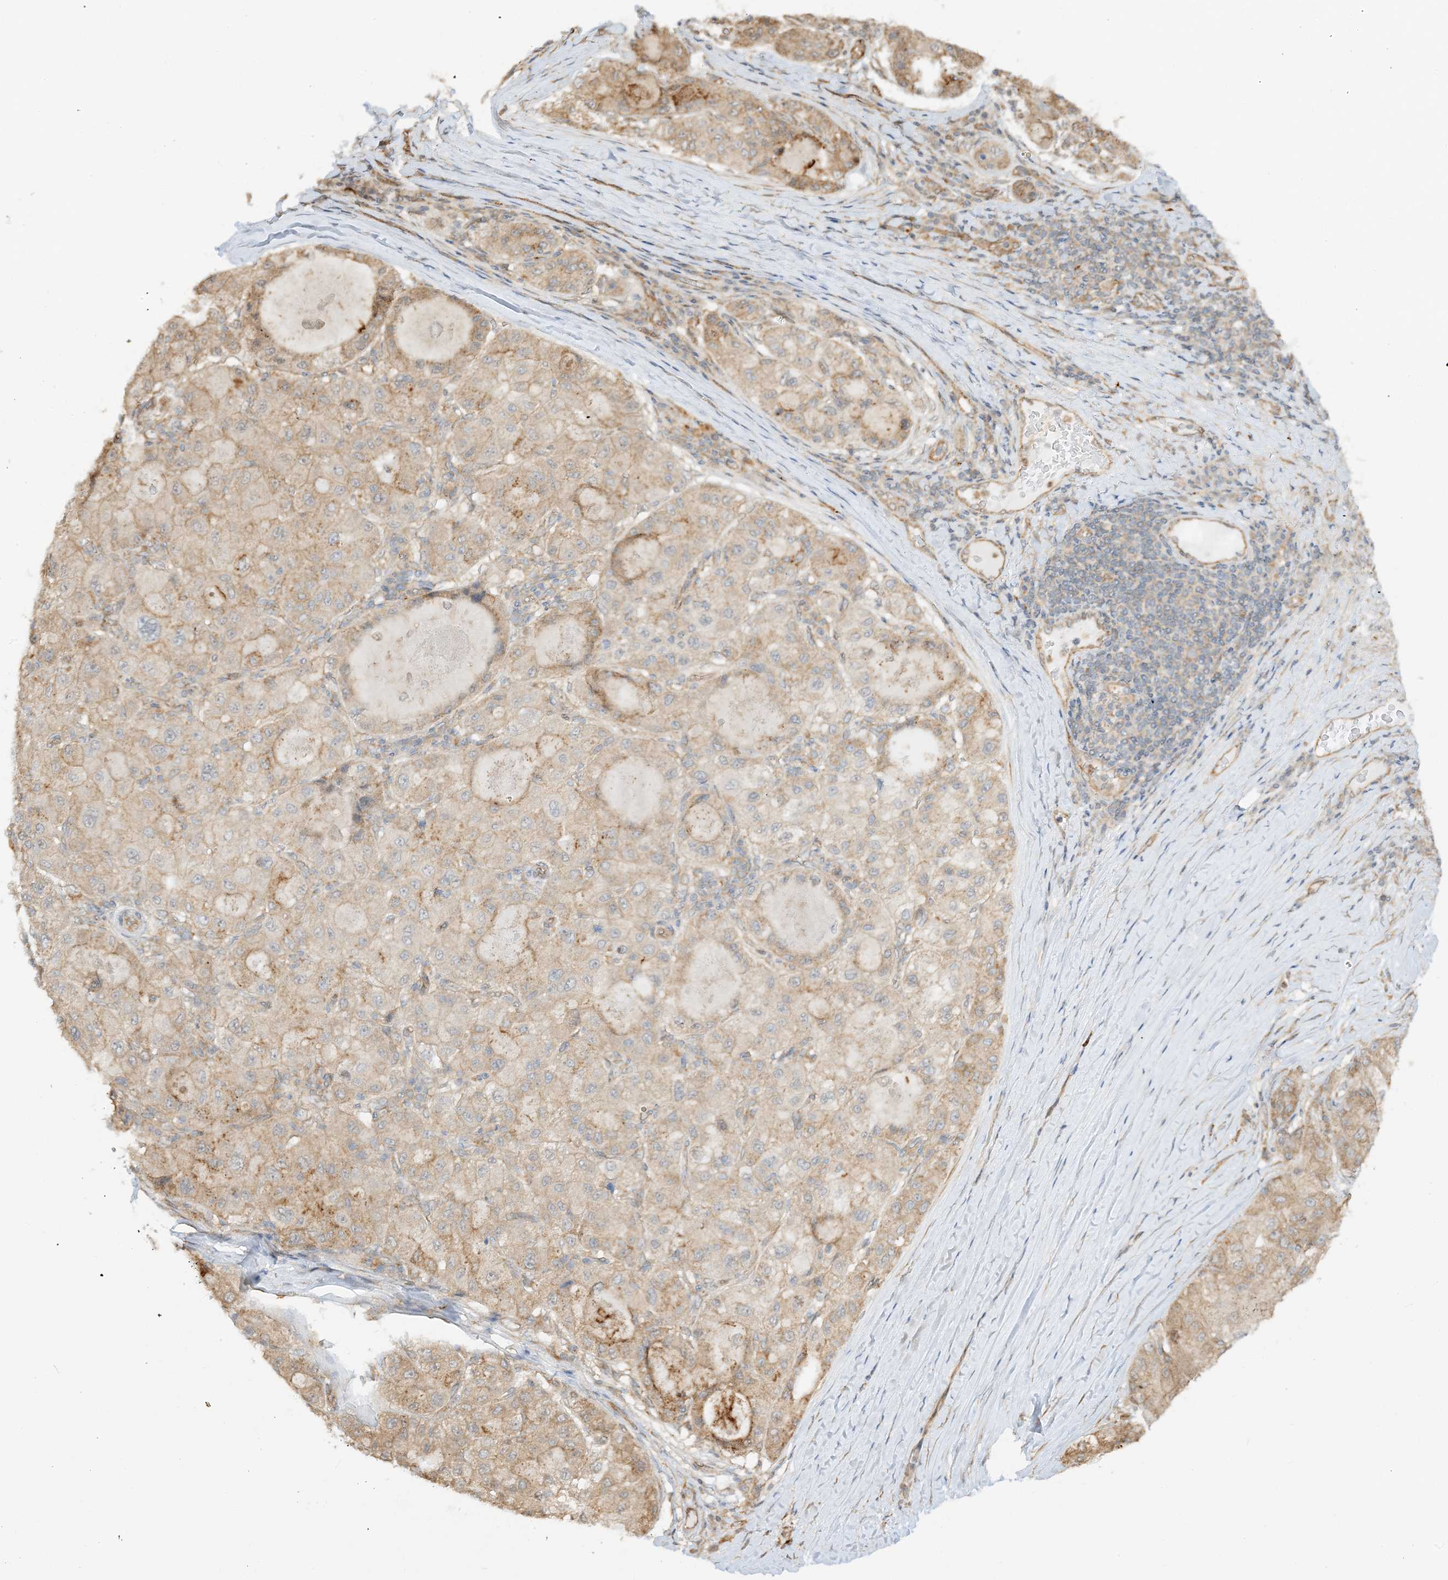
{"staining": {"intensity": "moderate", "quantity": "<25%", "location": "cytoplasmic/membranous"}, "tissue": "liver cancer", "cell_type": "Tumor cells", "image_type": "cancer", "snomed": [{"axis": "morphology", "description": "Carcinoma, Hepatocellular, NOS"}, {"axis": "topography", "description": "Liver"}], "caption": "This image exhibits IHC staining of hepatocellular carcinoma (liver), with low moderate cytoplasmic/membranous positivity in about <25% of tumor cells.", "gene": "UBAP2L", "patient": {"sex": "male", "age": 80}}